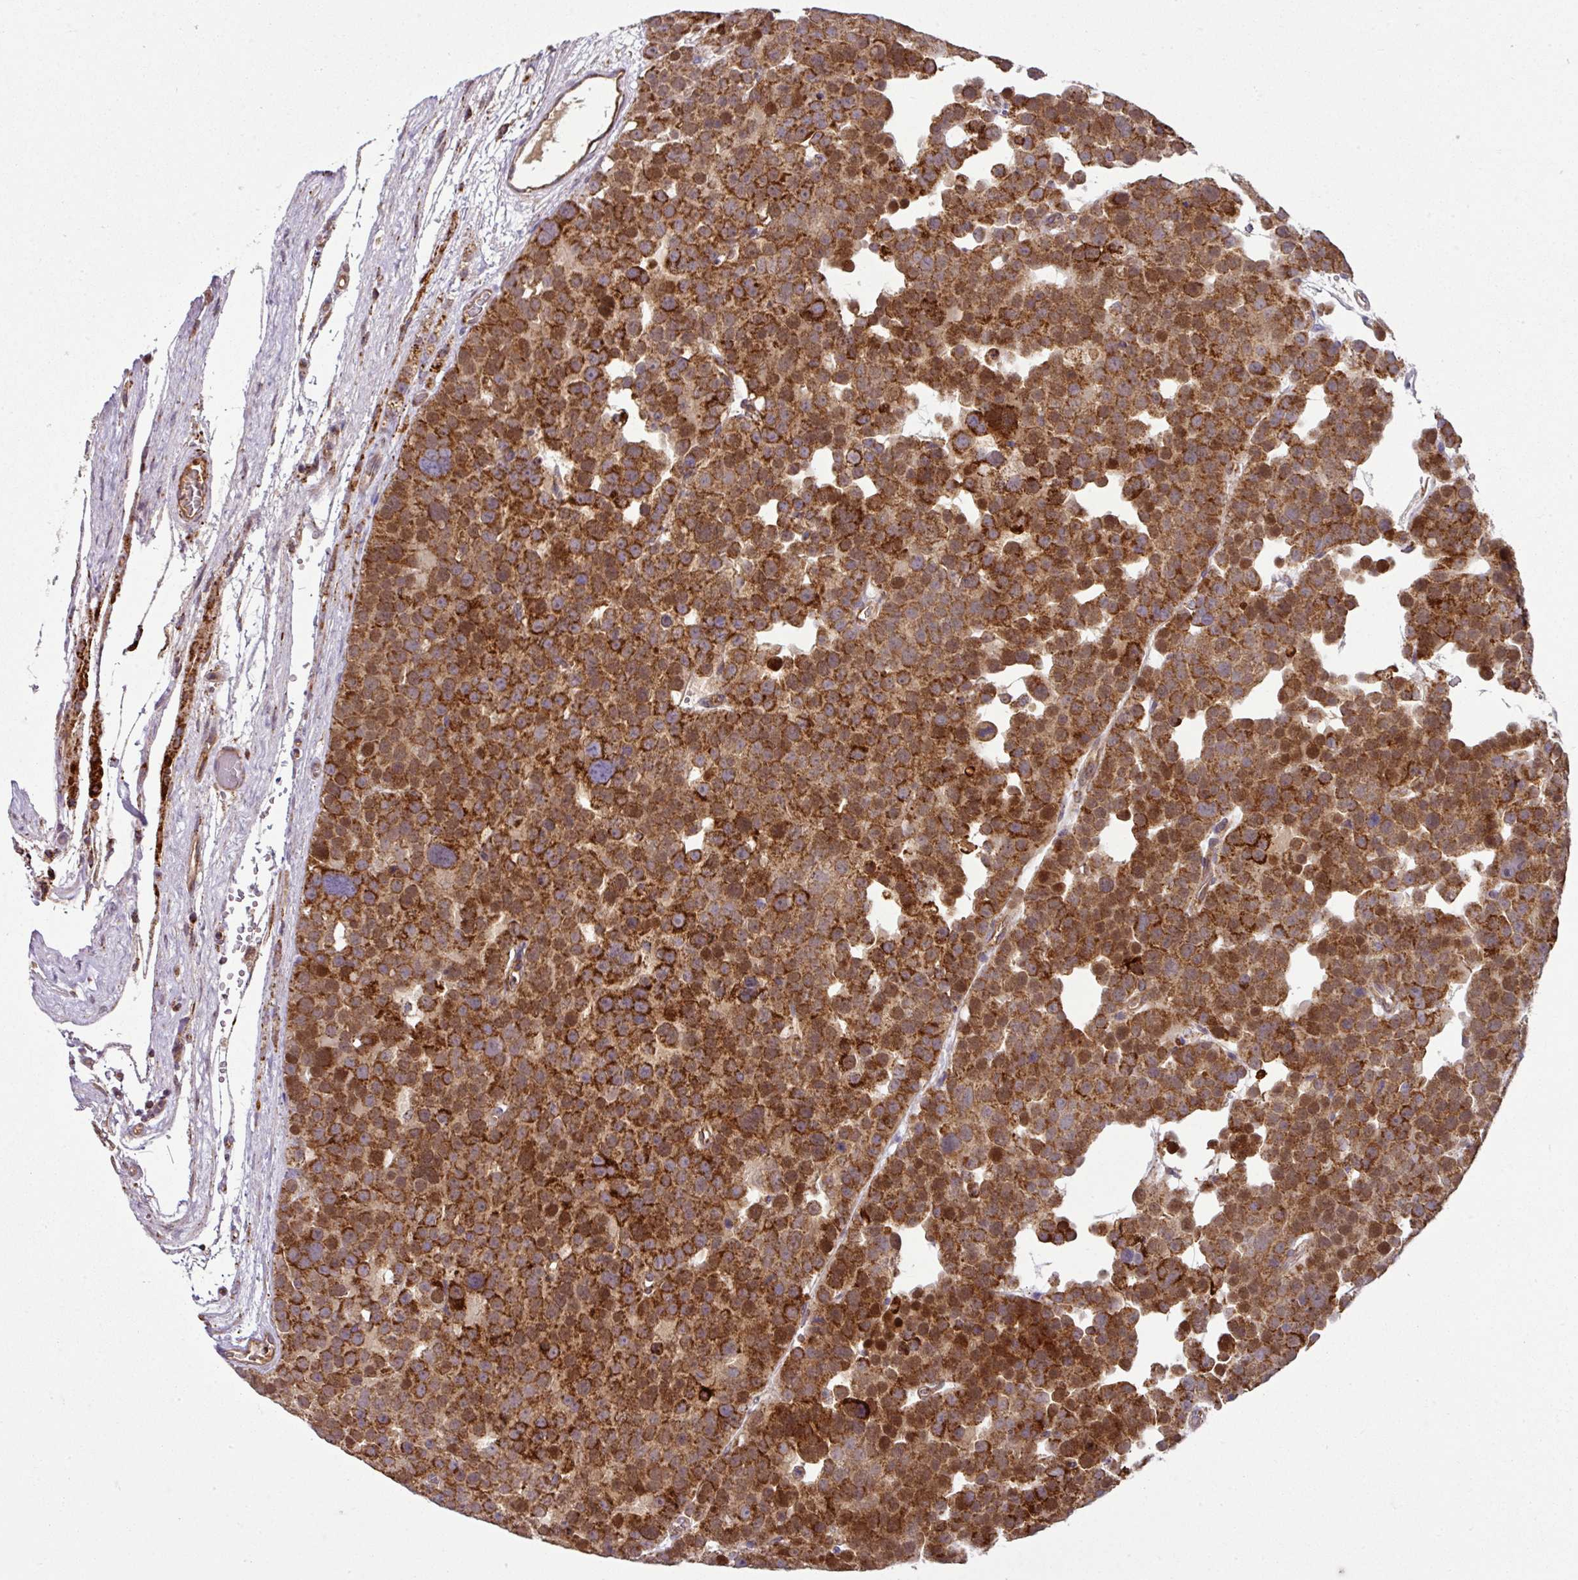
{"staining": {"intensity": "strong", "quantity": ">75%", "location": "cytoplasmic/membranous"}, "tissue": "testis cancer", "cell_type": "Tumor cells", "image_type": "cancer", "snomed": [{"axis": "morphology", "description": "Seminoma, NOS"}, {"axis": "topography", "description": "Testis"}], "caption": "IHC of human testis cancer reveals high levels of strong cytoplasmic/membranous expression in approximately >75% of tumor cells.", "gene": "PRELID3B", "patient": {"sex": "male", "age": 71}}